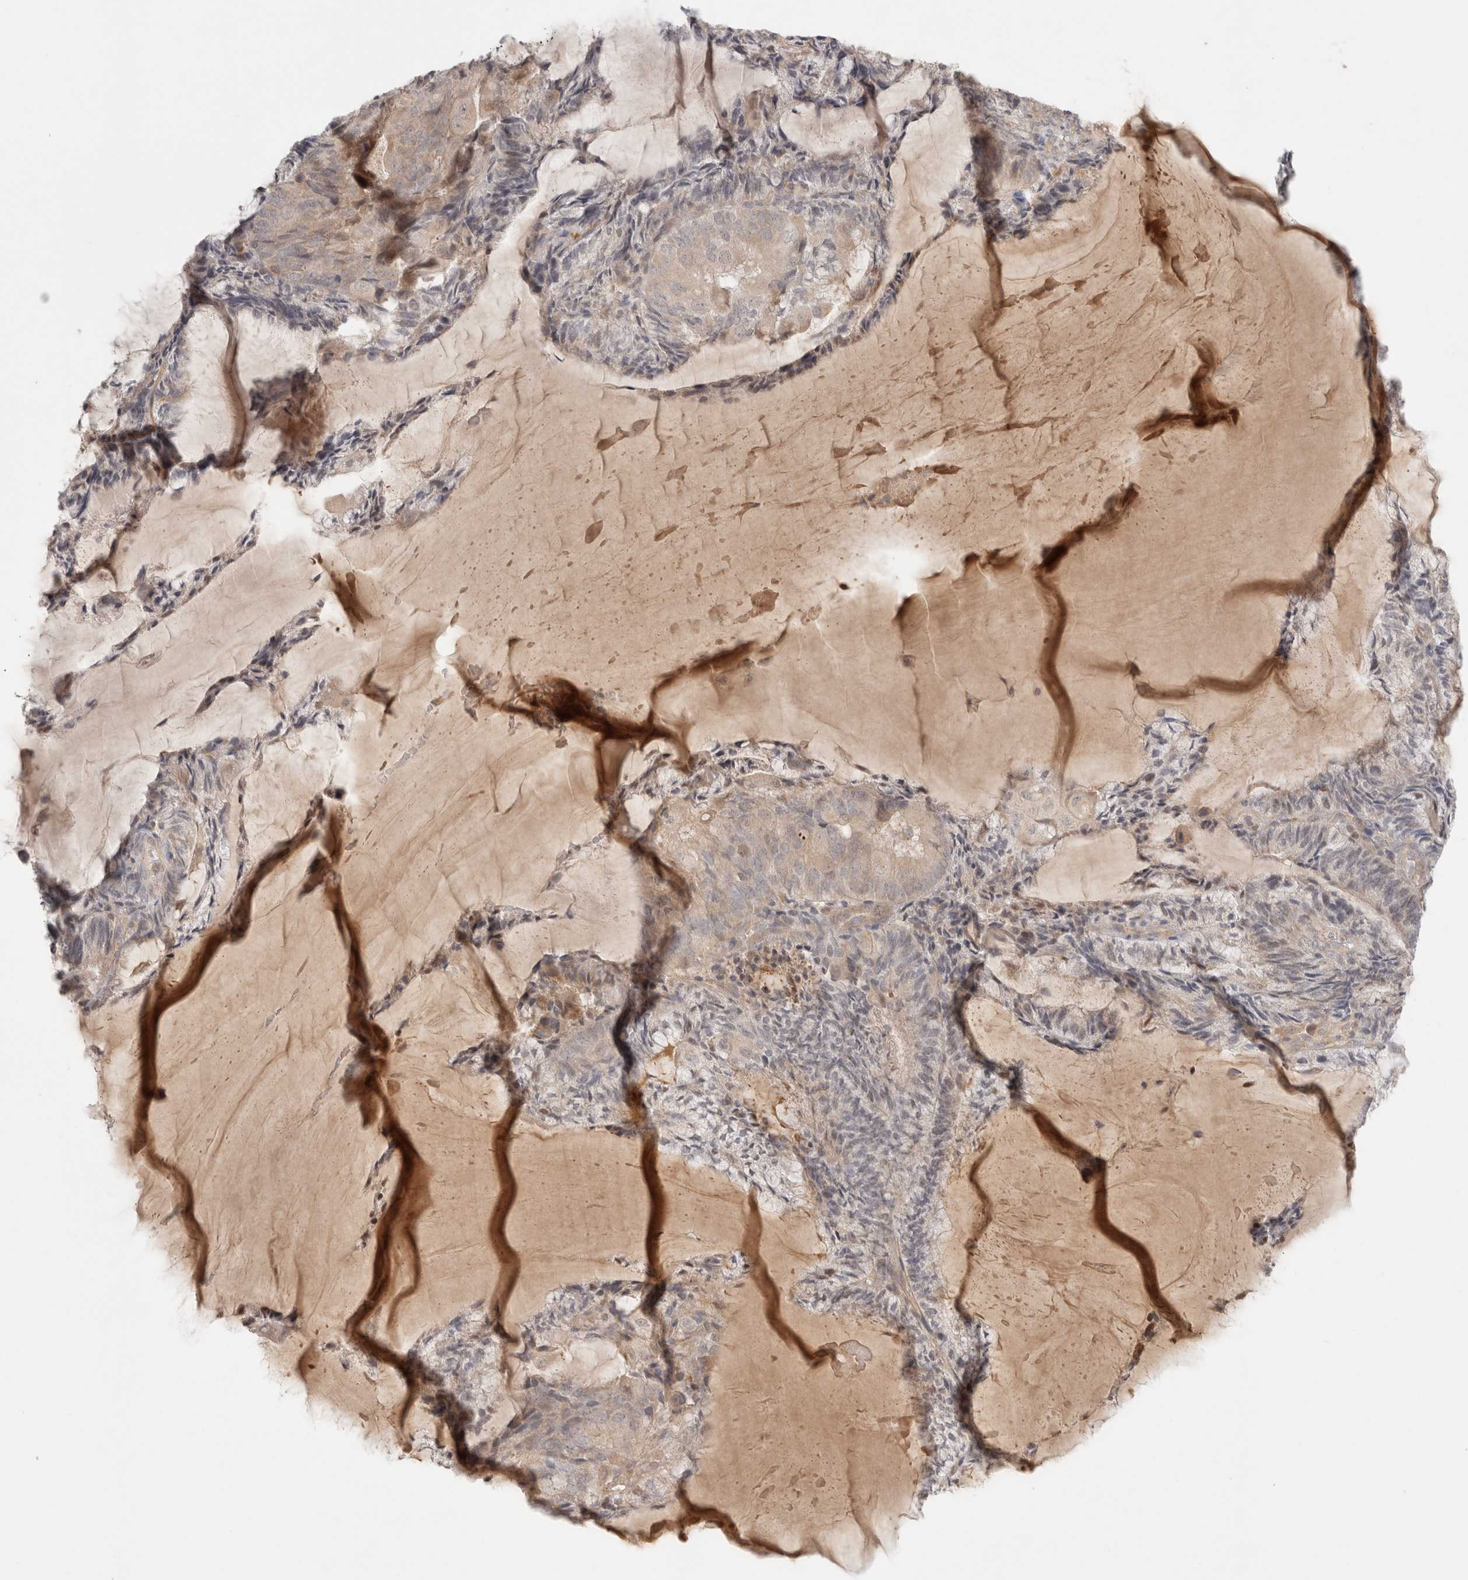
{"staining": {"intensity": "negative", "quantity": "none", "location": "none"}, "tissue": "endometrial cancer", "cell_type": "Tumor cells", "image_type": "cancer", "snomed": [{"axis": "morphology", "description": "Adenocarcinoma, NOS"}, {"axis": "topography", "description": "Endometrium"}], "caption": "Endometrial cancer (adenocarcinoma) was stained to show a protein in brown. There is no significant positivity in tumor cells. (DAB immunohistochemistry (IHC) visualized using brightfield microscopy, high magnification).", "gene": "HSPG2", "patient": {"sex": "female", "age": 81}}